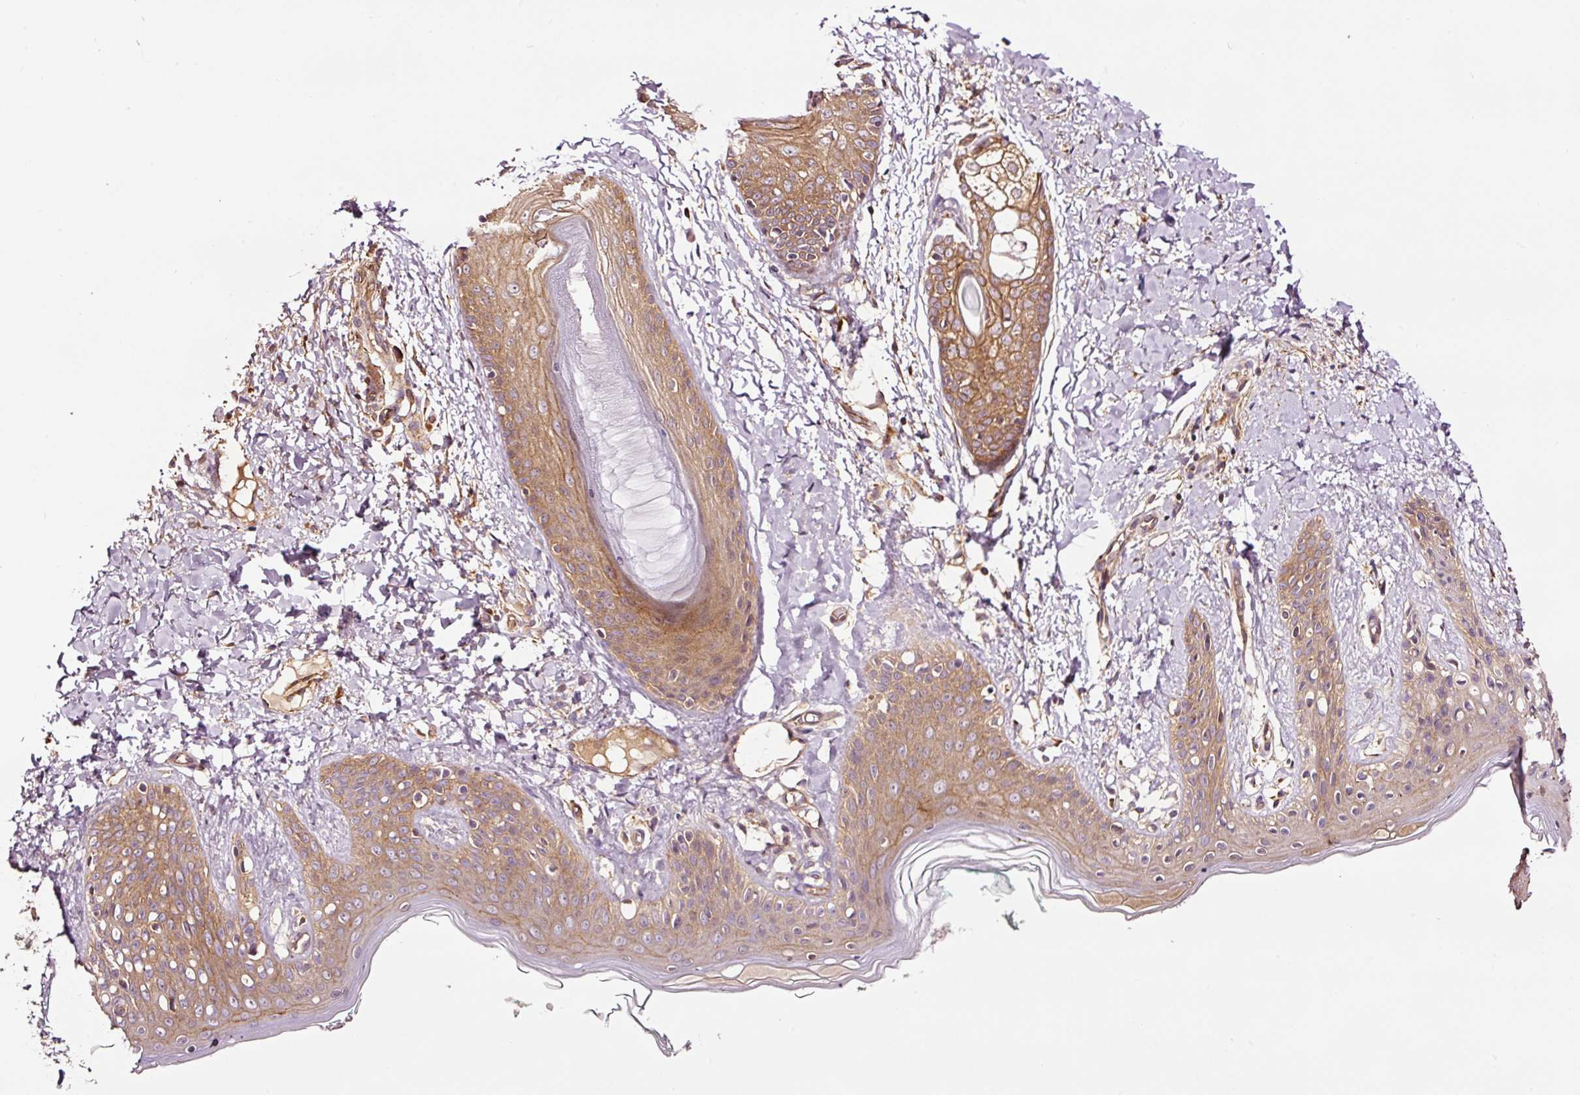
{"staining": {"intensity": "strong", "quantity": "25%-75%", "location": "nuclear"}, "tissue": "skin", "cell_type": "Fibroblasts", "image_type": "normal", "snomed": [{"axis": "morphology", "description": "Normal tissue, NOS"}, {"axis": "topography", "description": "Skin"}], "caption": "This image shows immunohistochemistry staining of normal skin, with high strong nuclear positivity in approximately 25%-75% of fibroblasts.", "gene": "METAP1", "patient": {"sex": "male", "age": 16}}